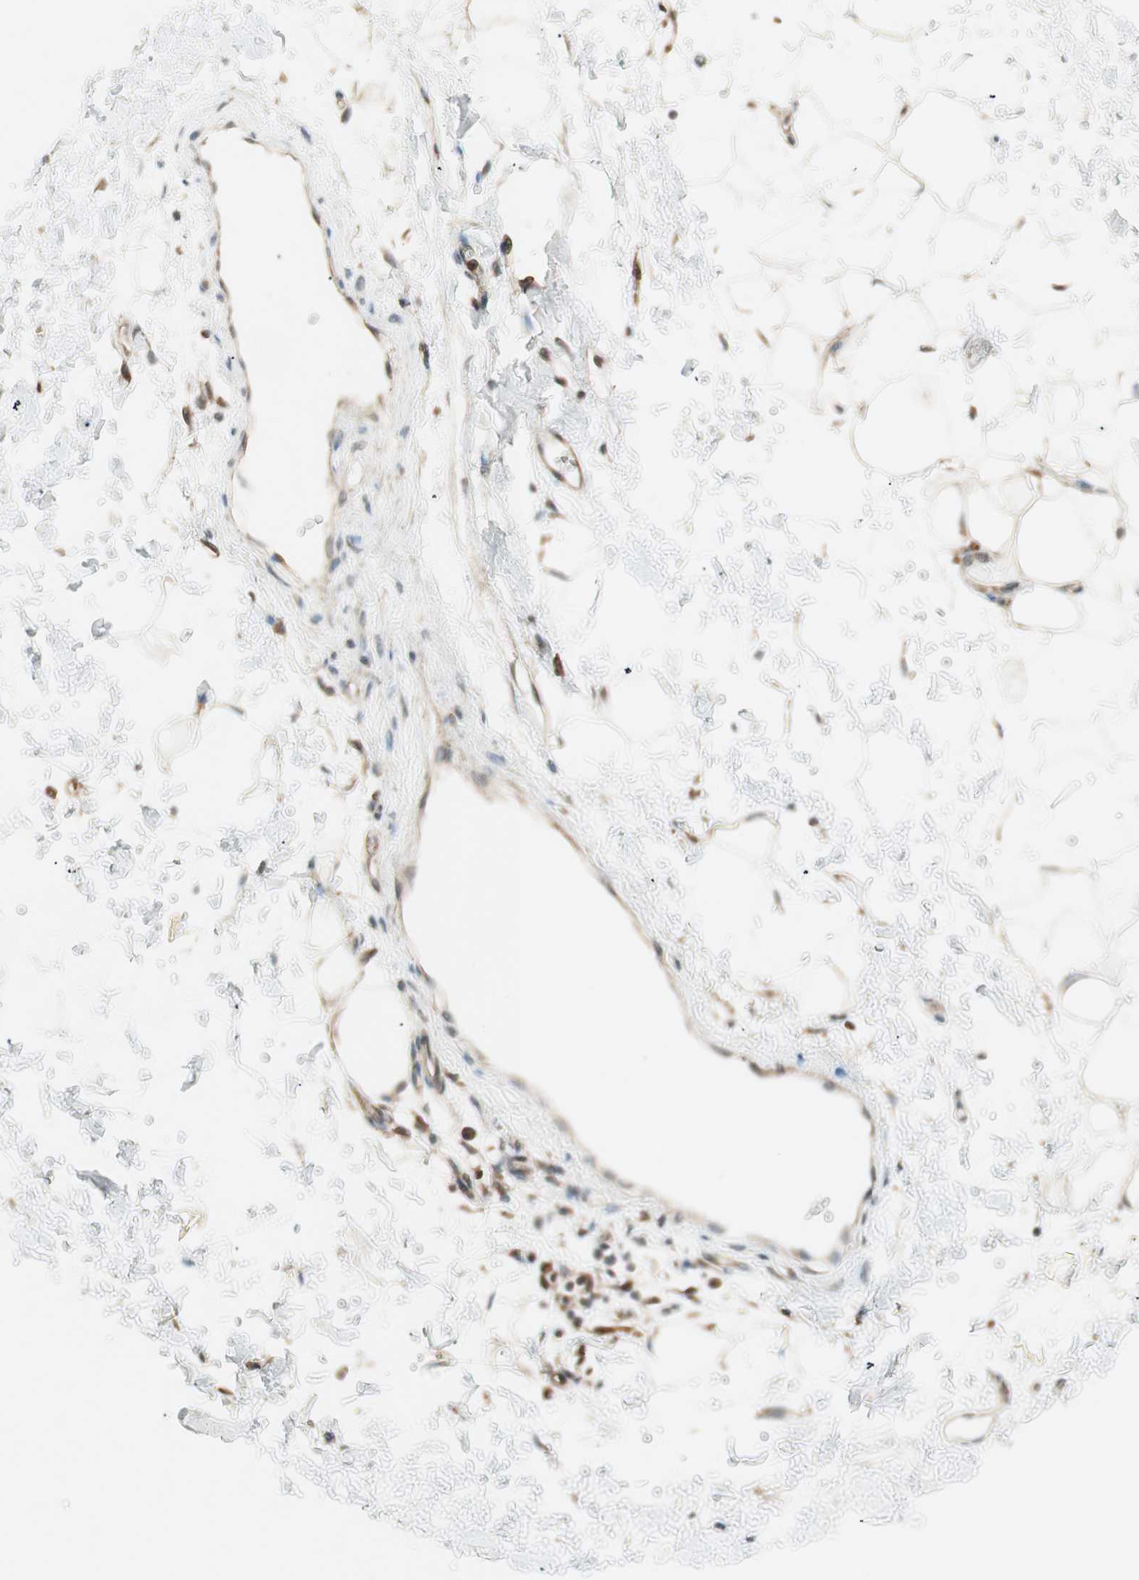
{"staining": {"intensity": "moderate", "quantity": ">75%", "location": "cytoplasmic/membranous"}, "tissue": "adipose tissue", "cell_type": "Adipocytes", "image_type": "normal", "snomed": [{"axis": "morphology", "description": "Normal tissue, NOS"}, {"axis": "topography", "description": "Soft tissue"}], "caption": "Immunohistochemical staining of normal adipose tissue reveals >75% levels of moderate cytoplasmic/membranous protein staining in approximately >75% of adipocytes. The staining was performed using DAB, with brown indicating positive protein expression. Nuclei are stained blue with hematoxylin.", "gene": "GALT", "patient": {"sex": "male", "age": 72}}